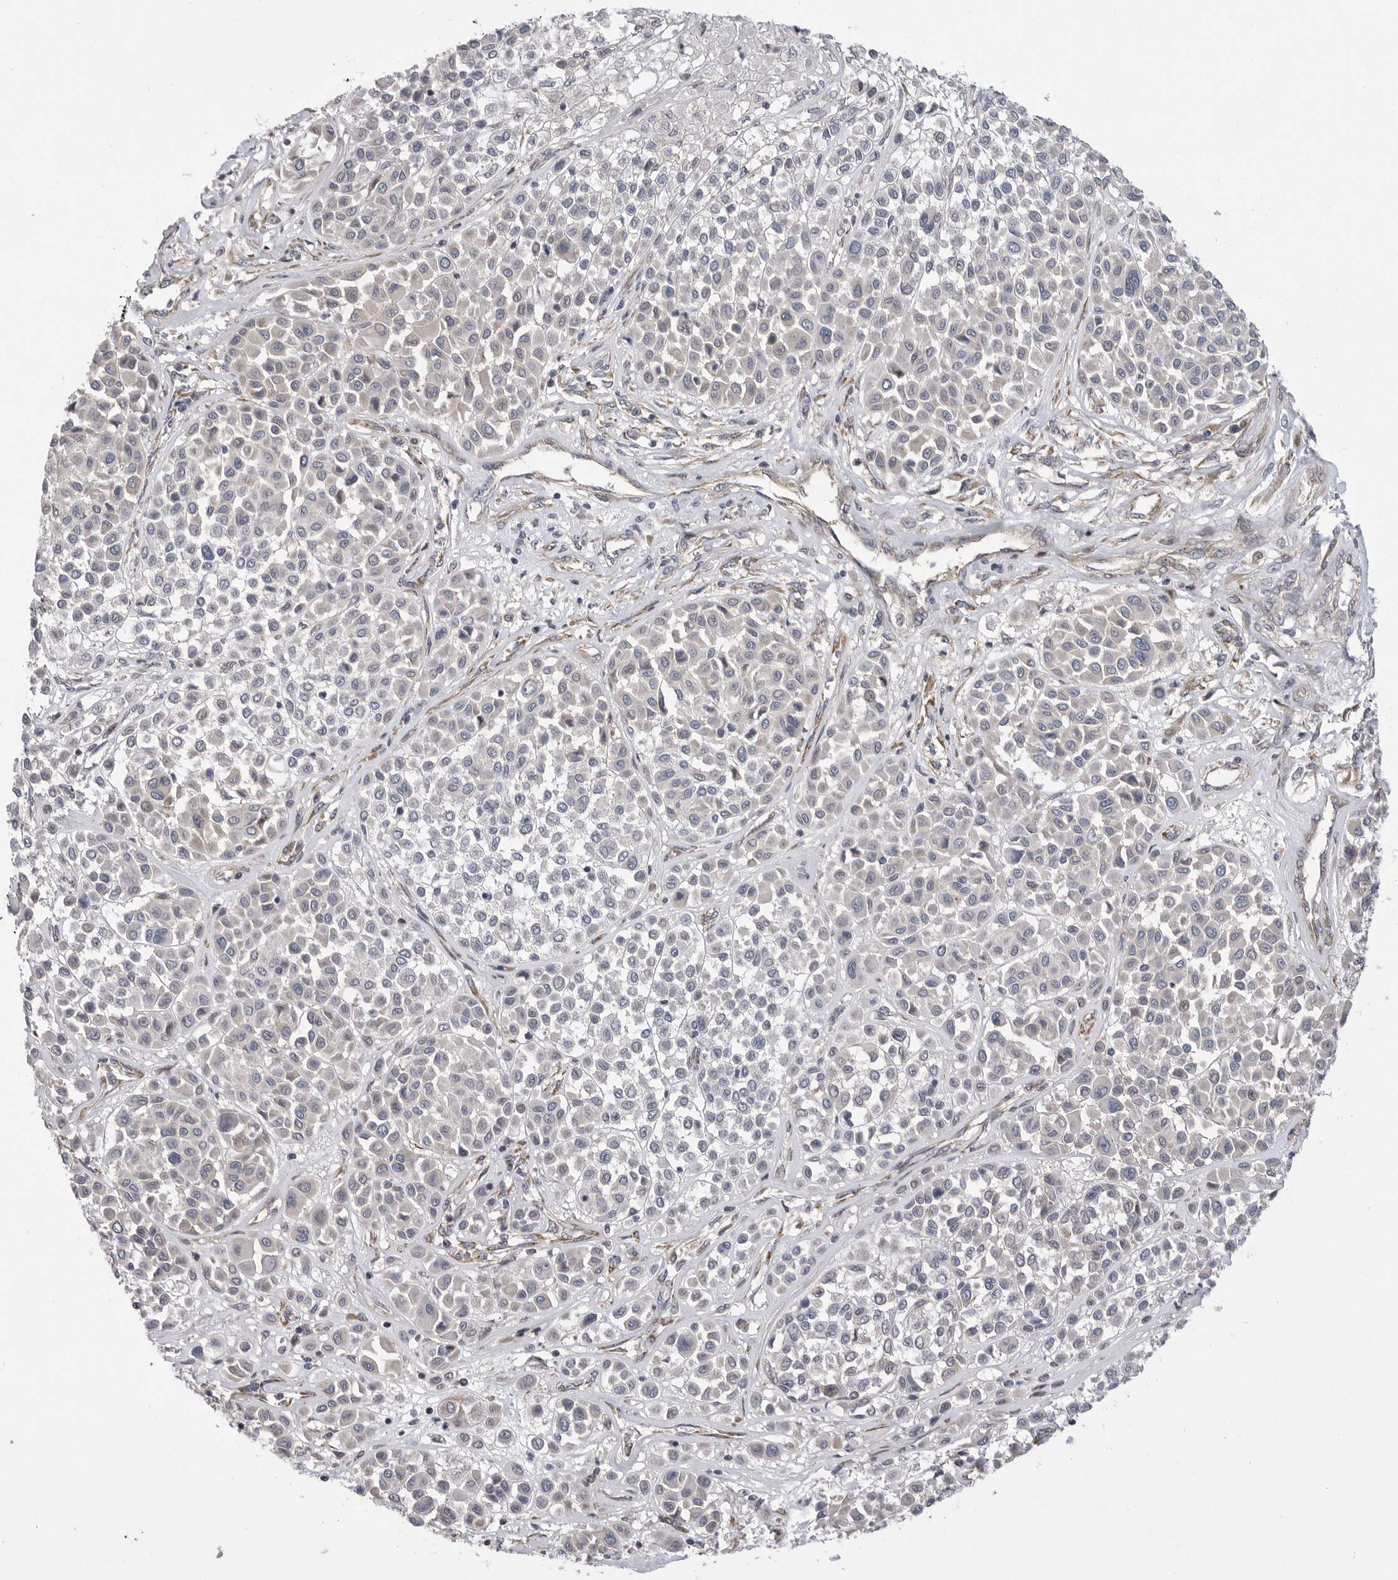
{"staining": {"intensity": "negative", "quantity": "none", "location": "none"}, "tissue": "melanoma", "cell_type": "Tumor cells", "image_type": "cancer", "snomed": [{"axis": "morphology", "description": "Malignant melanoma, Metastatic site"}, {"axis": "topography", "description": "Soft tissue"}], "caption": "Immunohistochemistry image of neoplastic tissue: human melanoma stained with DAB (3,3'-diaminobenzidine) shows no significant protein expression in tumor cells.", "gene": "FBXO43", "patient": {"sex": "male", "age": 41}}